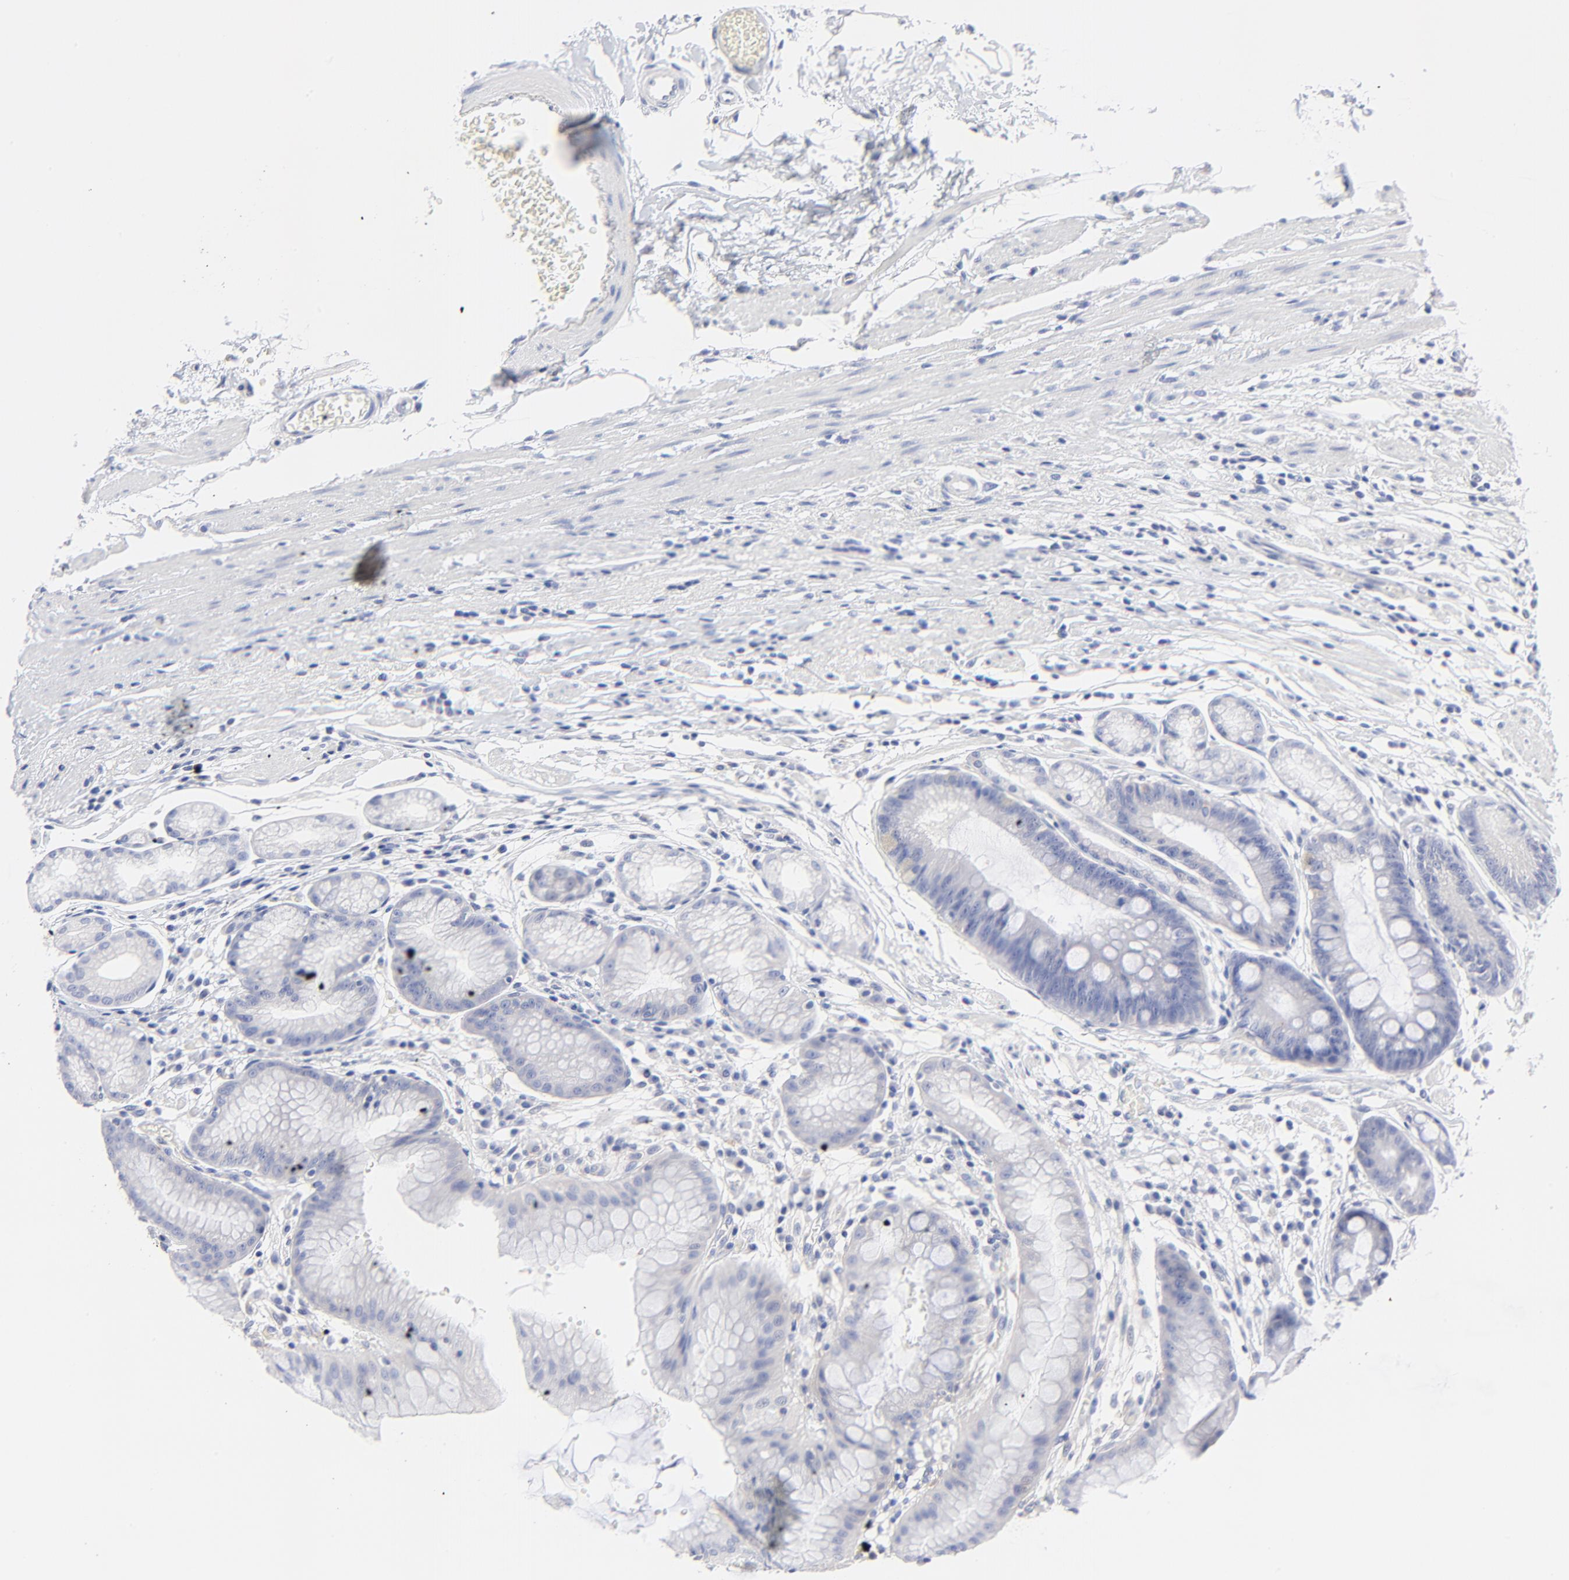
{"staining": {"intensity": "negative", "quantity": "none", "location": "none"}, "tissue": "stomach", "cell_type": "Glandular cells", "image_type": "normal", "snomed": [{"axis": "morphology", "description": "Normal tissue, NOS"}, {"axis": "morphology", "description": "Inflammation, NOS"}, {"axis": "topography", "description": "Stomach, lower"}], "caption": "High power microscopy image of an immunohistochemistry micrograph of benign stomach, revealing no significant positivity in glandular cells. (DAB (3,3'-diaminobenzidine) immunohistochemistry, high magnification).", "gene": "PSD3", "patient": {"sex": "male", "age": 59}}